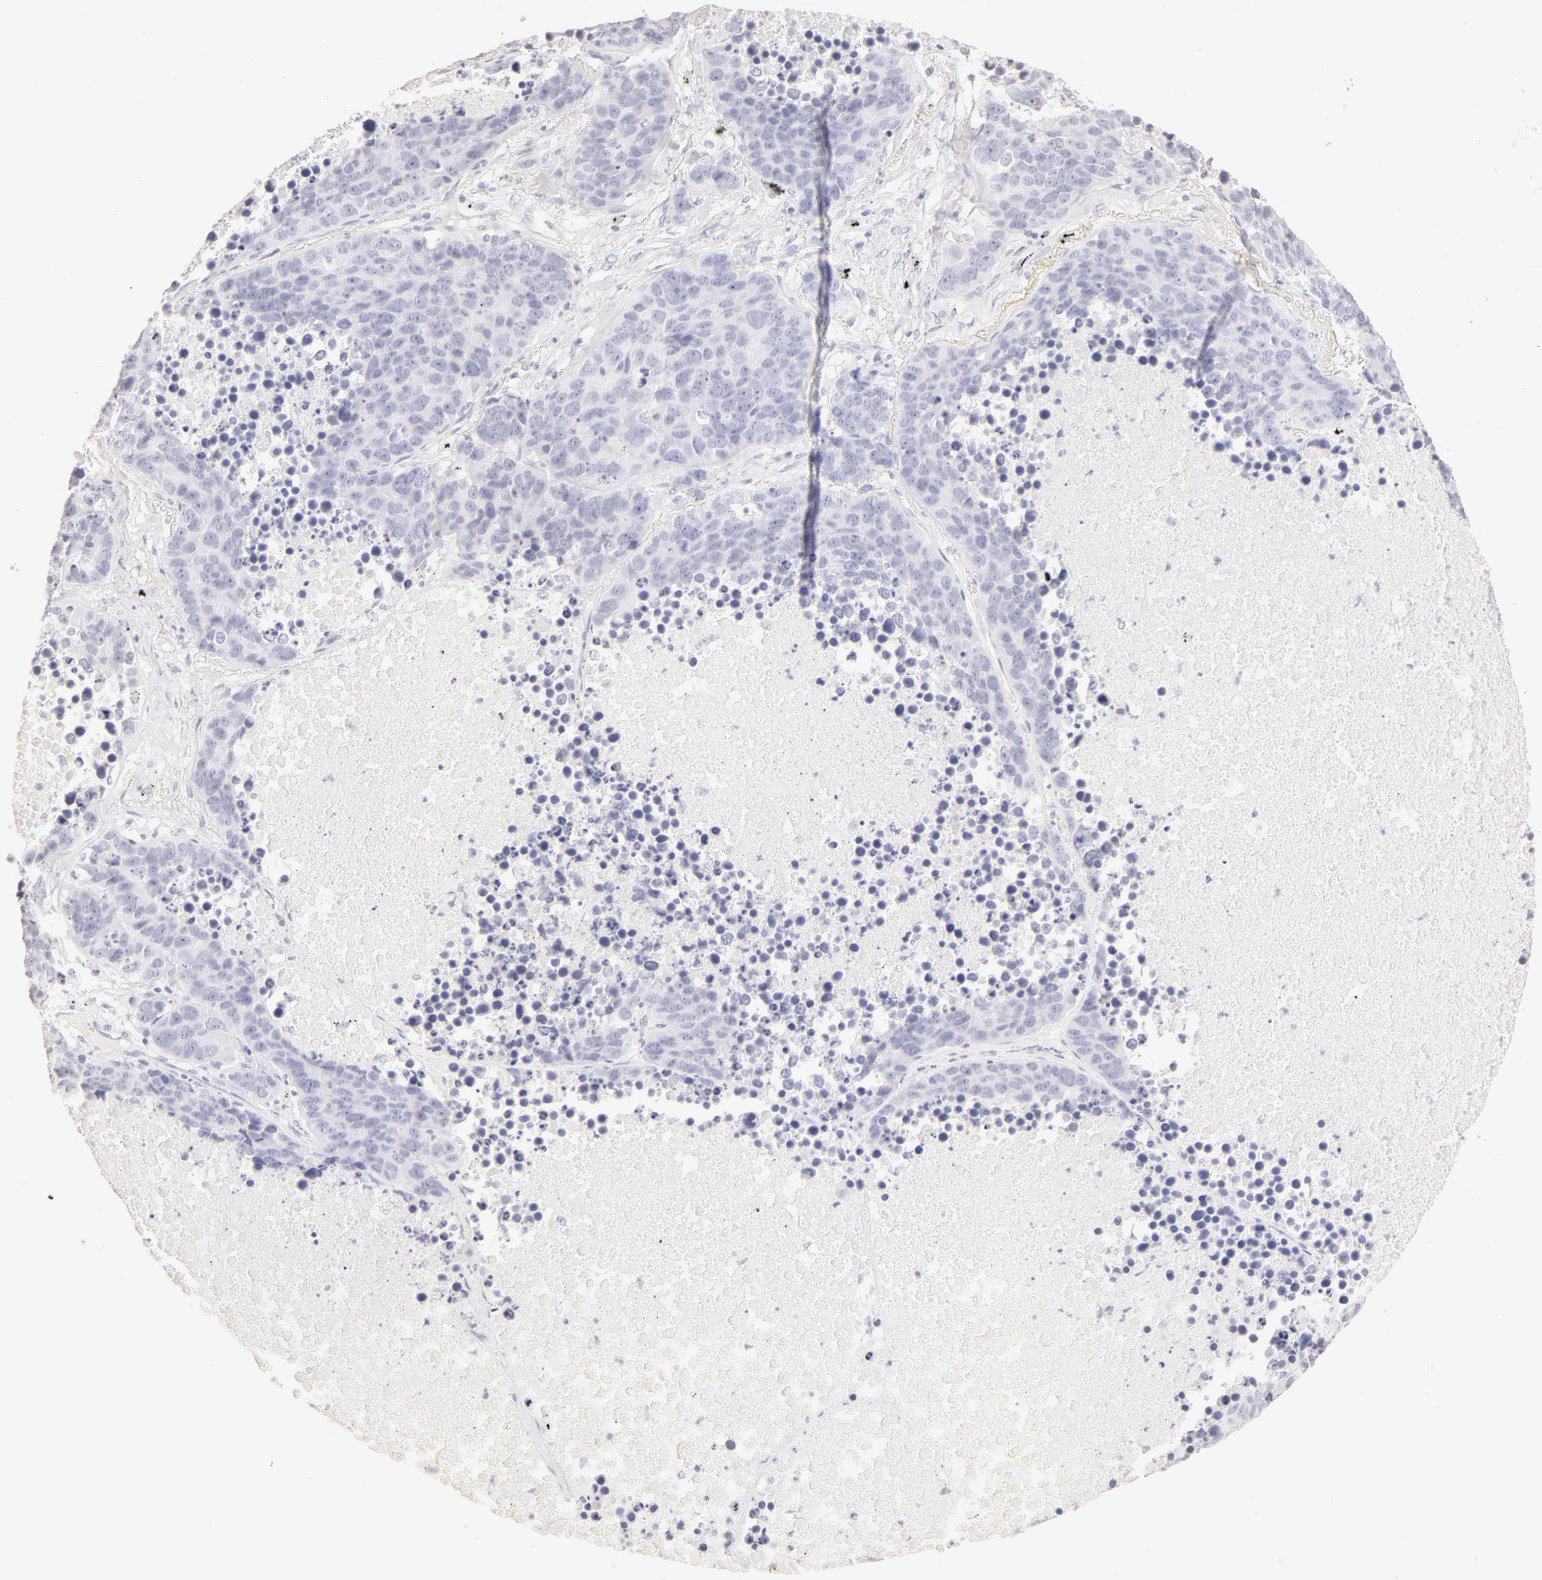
{"staining": {"intensity": "negative", "quantity": "none", "location": "none"}, "tissue": "lung cancer", "cell_type": "Tumor cells", "image_type": "cancer", "snomed": [{"axis": "morphology", "description": "Carcinoid, malignant, NOS"}, {"axis": "topography", "description": "Lung"}], "caption": "This is an IHC image of lung cancer. There is no positivity in tumor cells.", "gene": "LGALS7B", "patient": {"sex": "male", "age": 60}}